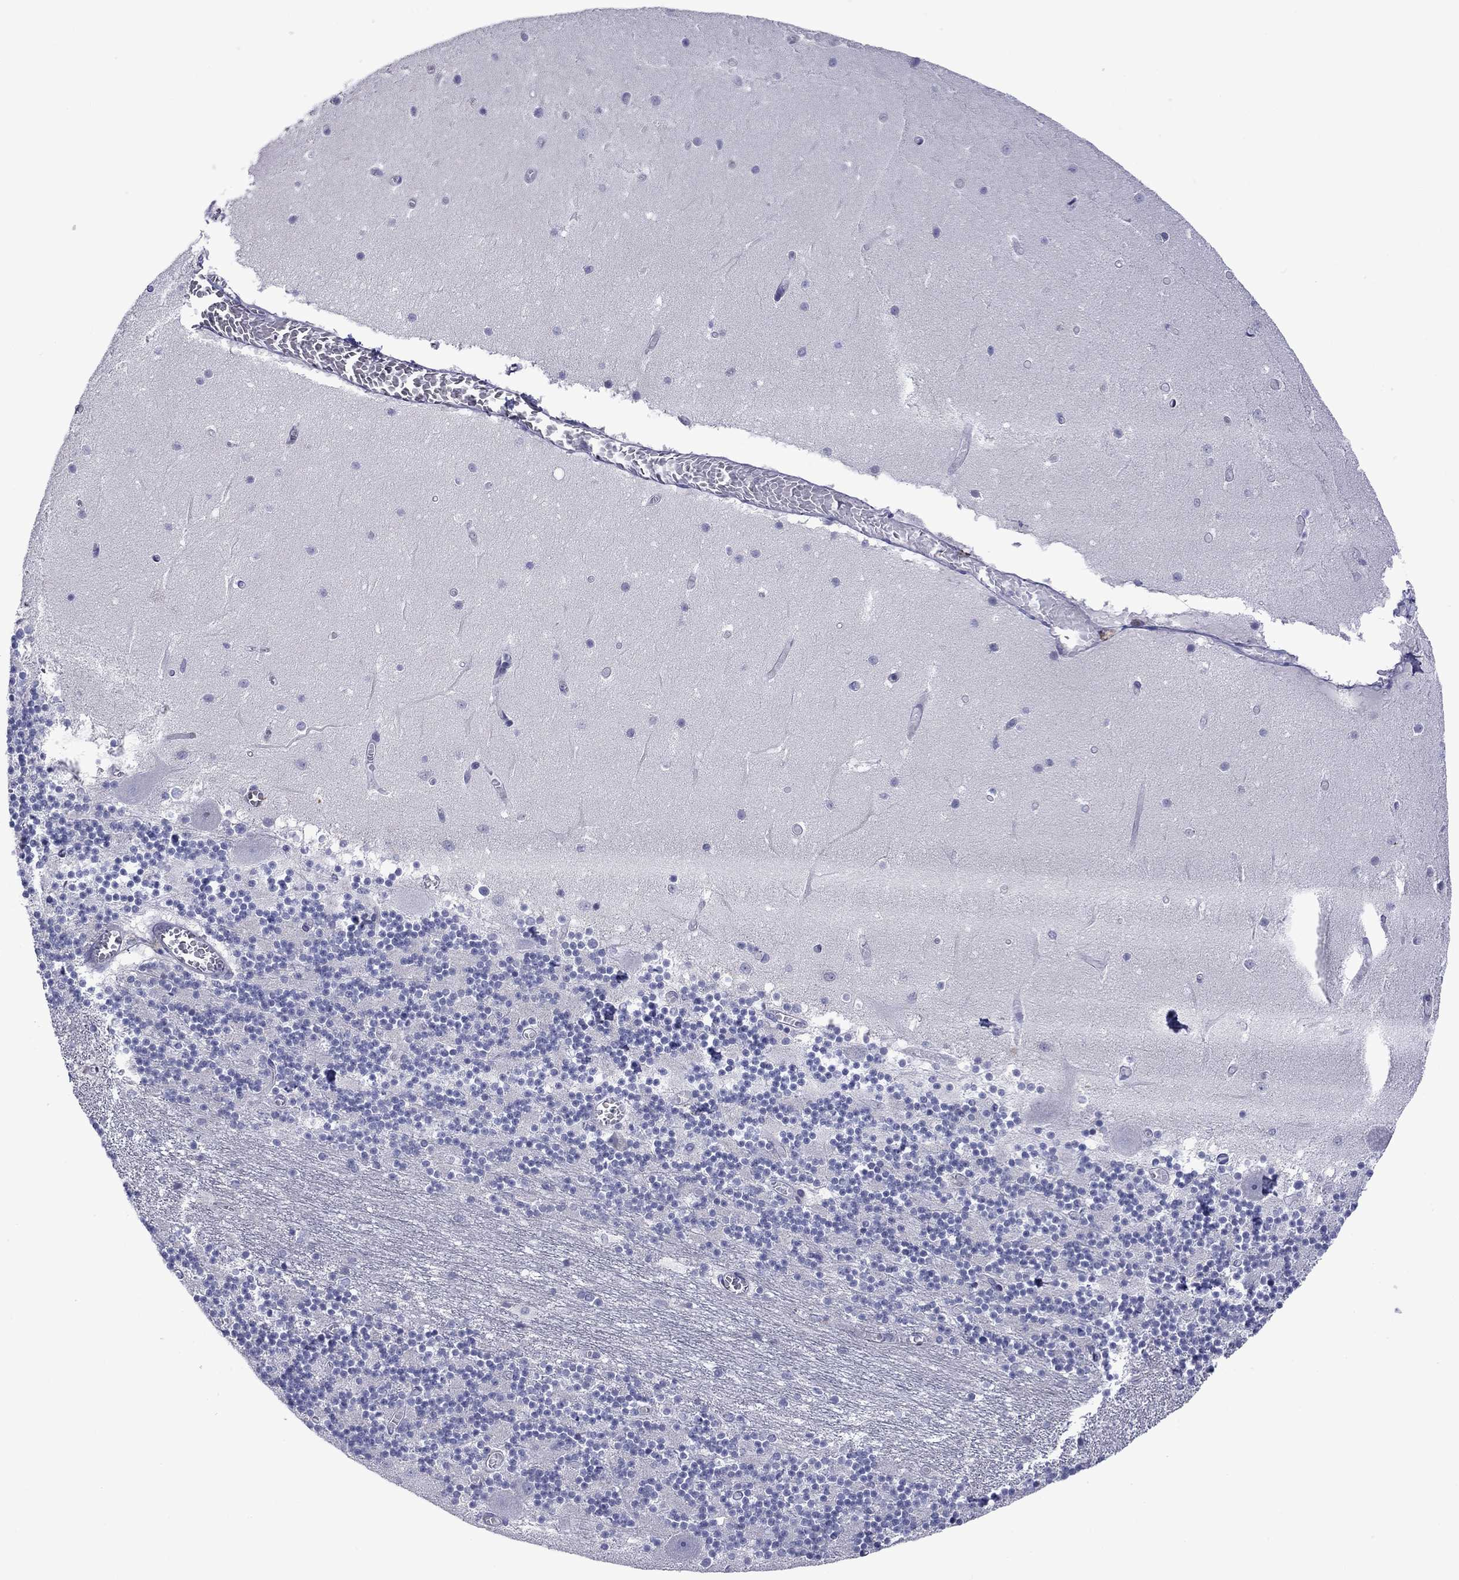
{"staining": {"intensity": "negative", "quantity": "none", "location": "none"}, "tissue": "cerebellum", "cell_type": "Cells in granular layer", "image_type": "normal", "snomed": [{"axis": "morphology", "description": "Normal tissue, NOS"}, {"axis": "topography", "description": "Cerebellum"}], "caption": "A high-resolution photomicrograph shows immunohistochemistry (IHC) staining of normal cerebellum, which exhibits no significant staining in cells in granular layer. Brightfield microscopy of immunohistochemistry stained with DAB (brown) and hematoxylin (blue), captured at high magnification.", "gene": "TMPRSS11A", "patient": {"sex": "female", "age": 28}}